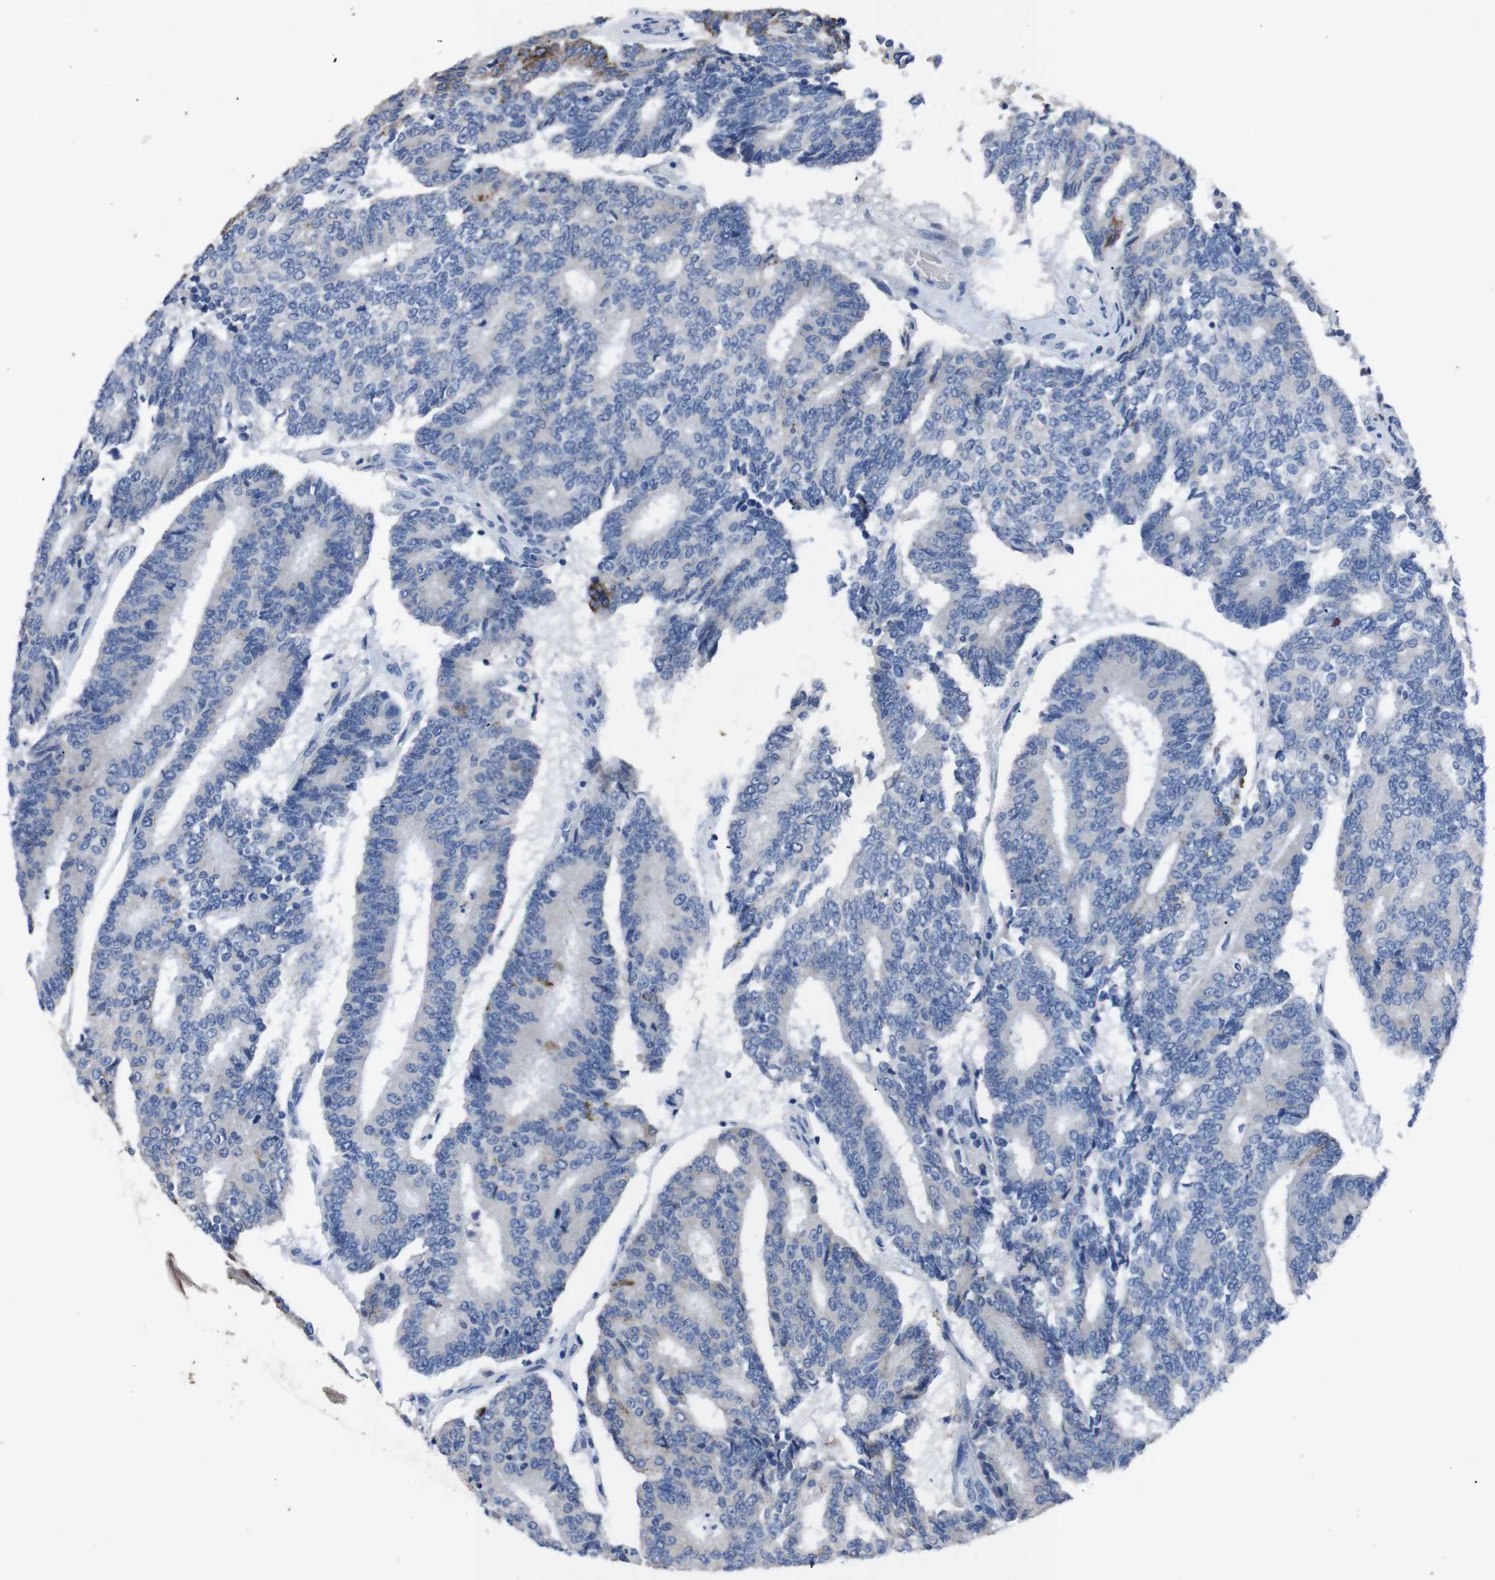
{"staining": {"intensity": "negative", "quantity": "none", "location": "none"}, "tissue": "prostate cancer", "cell_type": "Tumor cells", "image_type": "cancer", "snomed": [{"axis": "morphology", "description": "Normal tissue, NOS"}, {"axis": "morphology", "description": "Adenocarcinoma, High grade"}, {"axis": "topography", "description": "Prostate"}, {"axis": "topography", "description": "Seminal veicle"}], "caption": "Tumor cells are negative for protein expression in human adenocarcinoma (high-grade) (prostate).", "gene": "GJB2", "patient": {"sex": "male", "age": 55}}